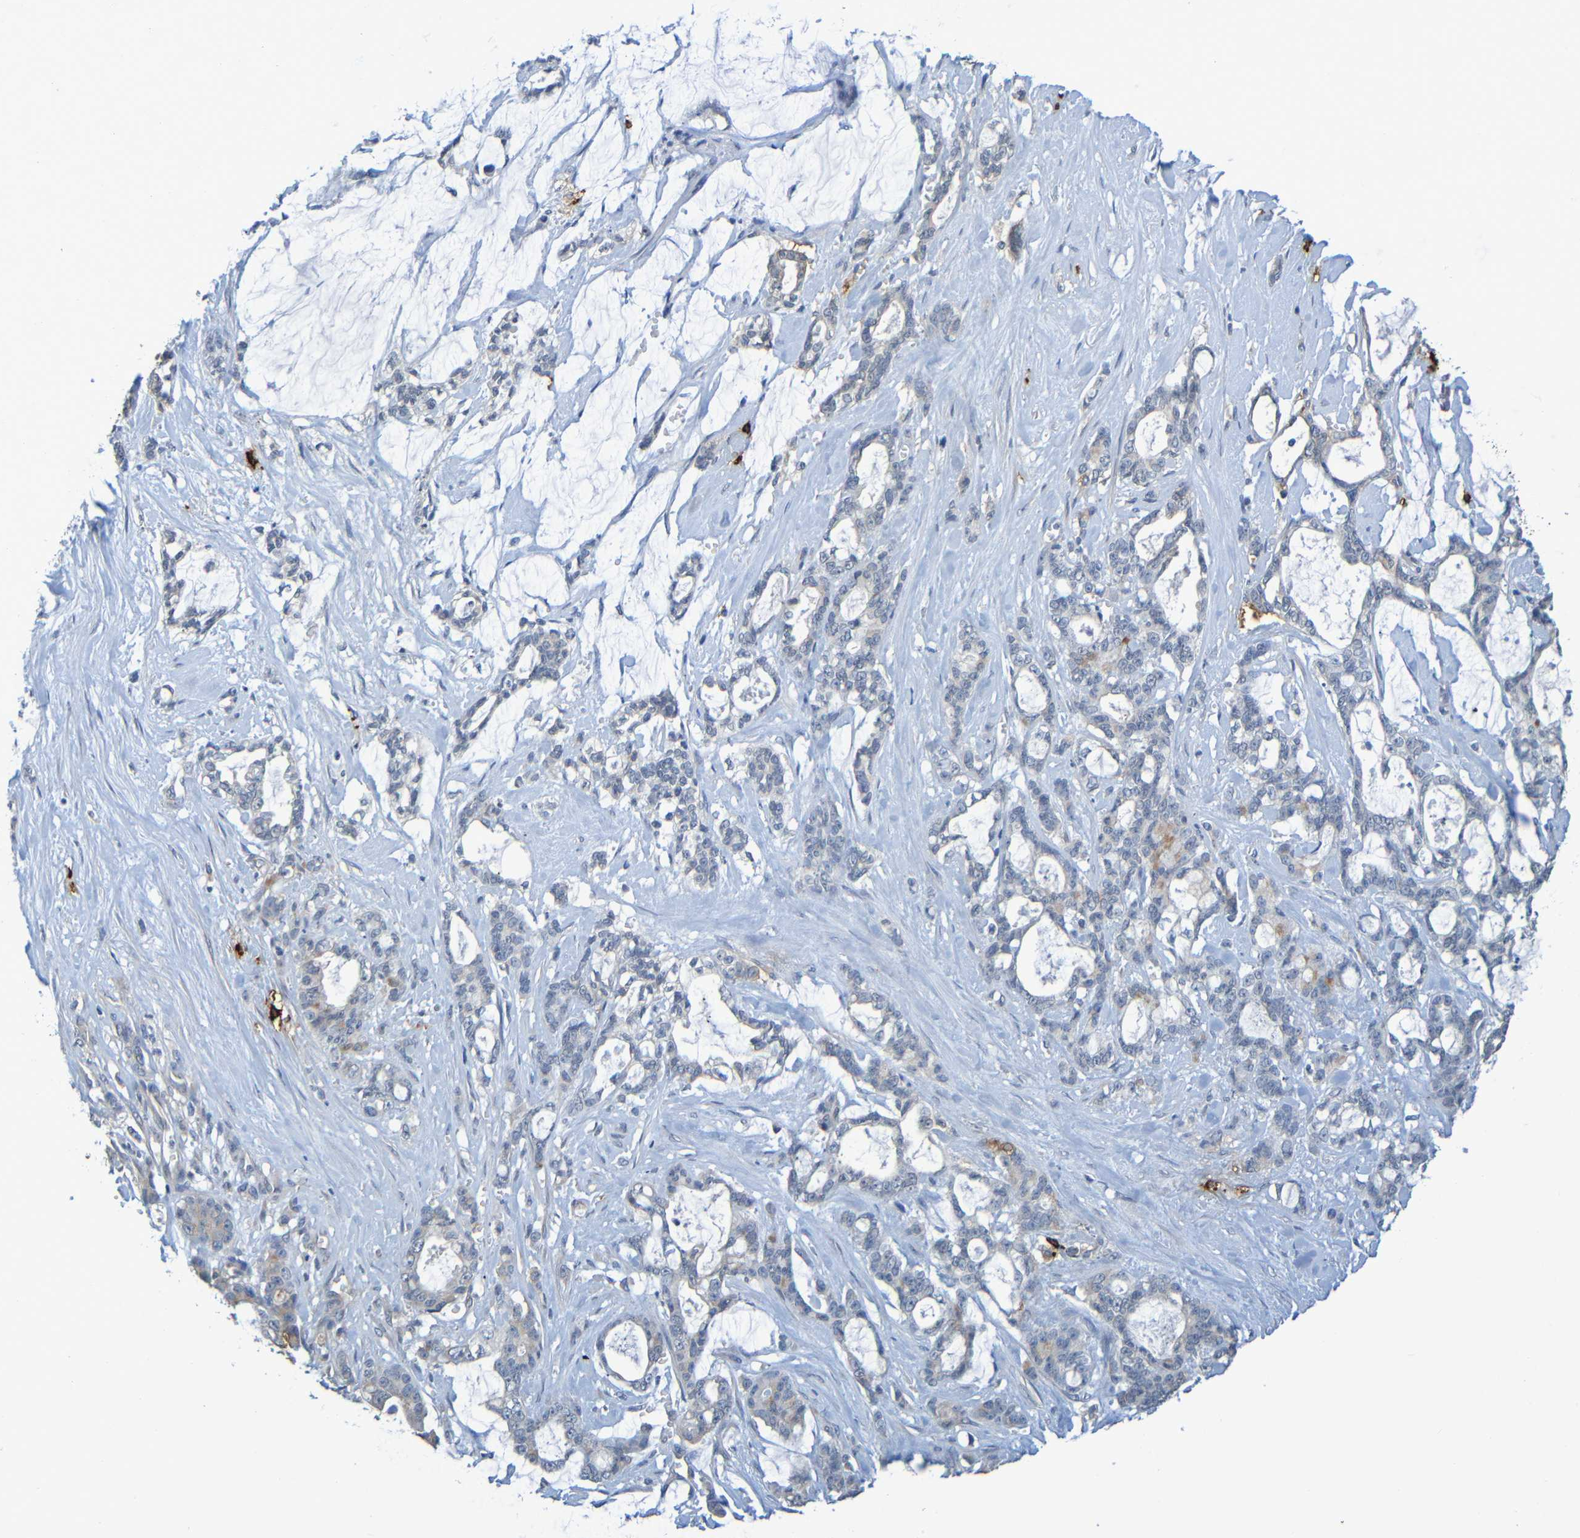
{"staining": {"intensity": "weak", "quantity": "<25%", "location": "cytoplasmic/membranous"}, "tissue": "pancreatic cancer", "cell_type": "Tumor cells", "image_type": "cancer", "snomed": [{"axis": "morphology", "description": "Adenocarcinoma, NOS"}, {"axis": "topography", "description": "Pancreas"}], "caption": "Tumor cells are negative for brown protein staining in pancreatic cancer.", "gene": "C3AR1", "patient": {"sex": "female", "age": 73}}